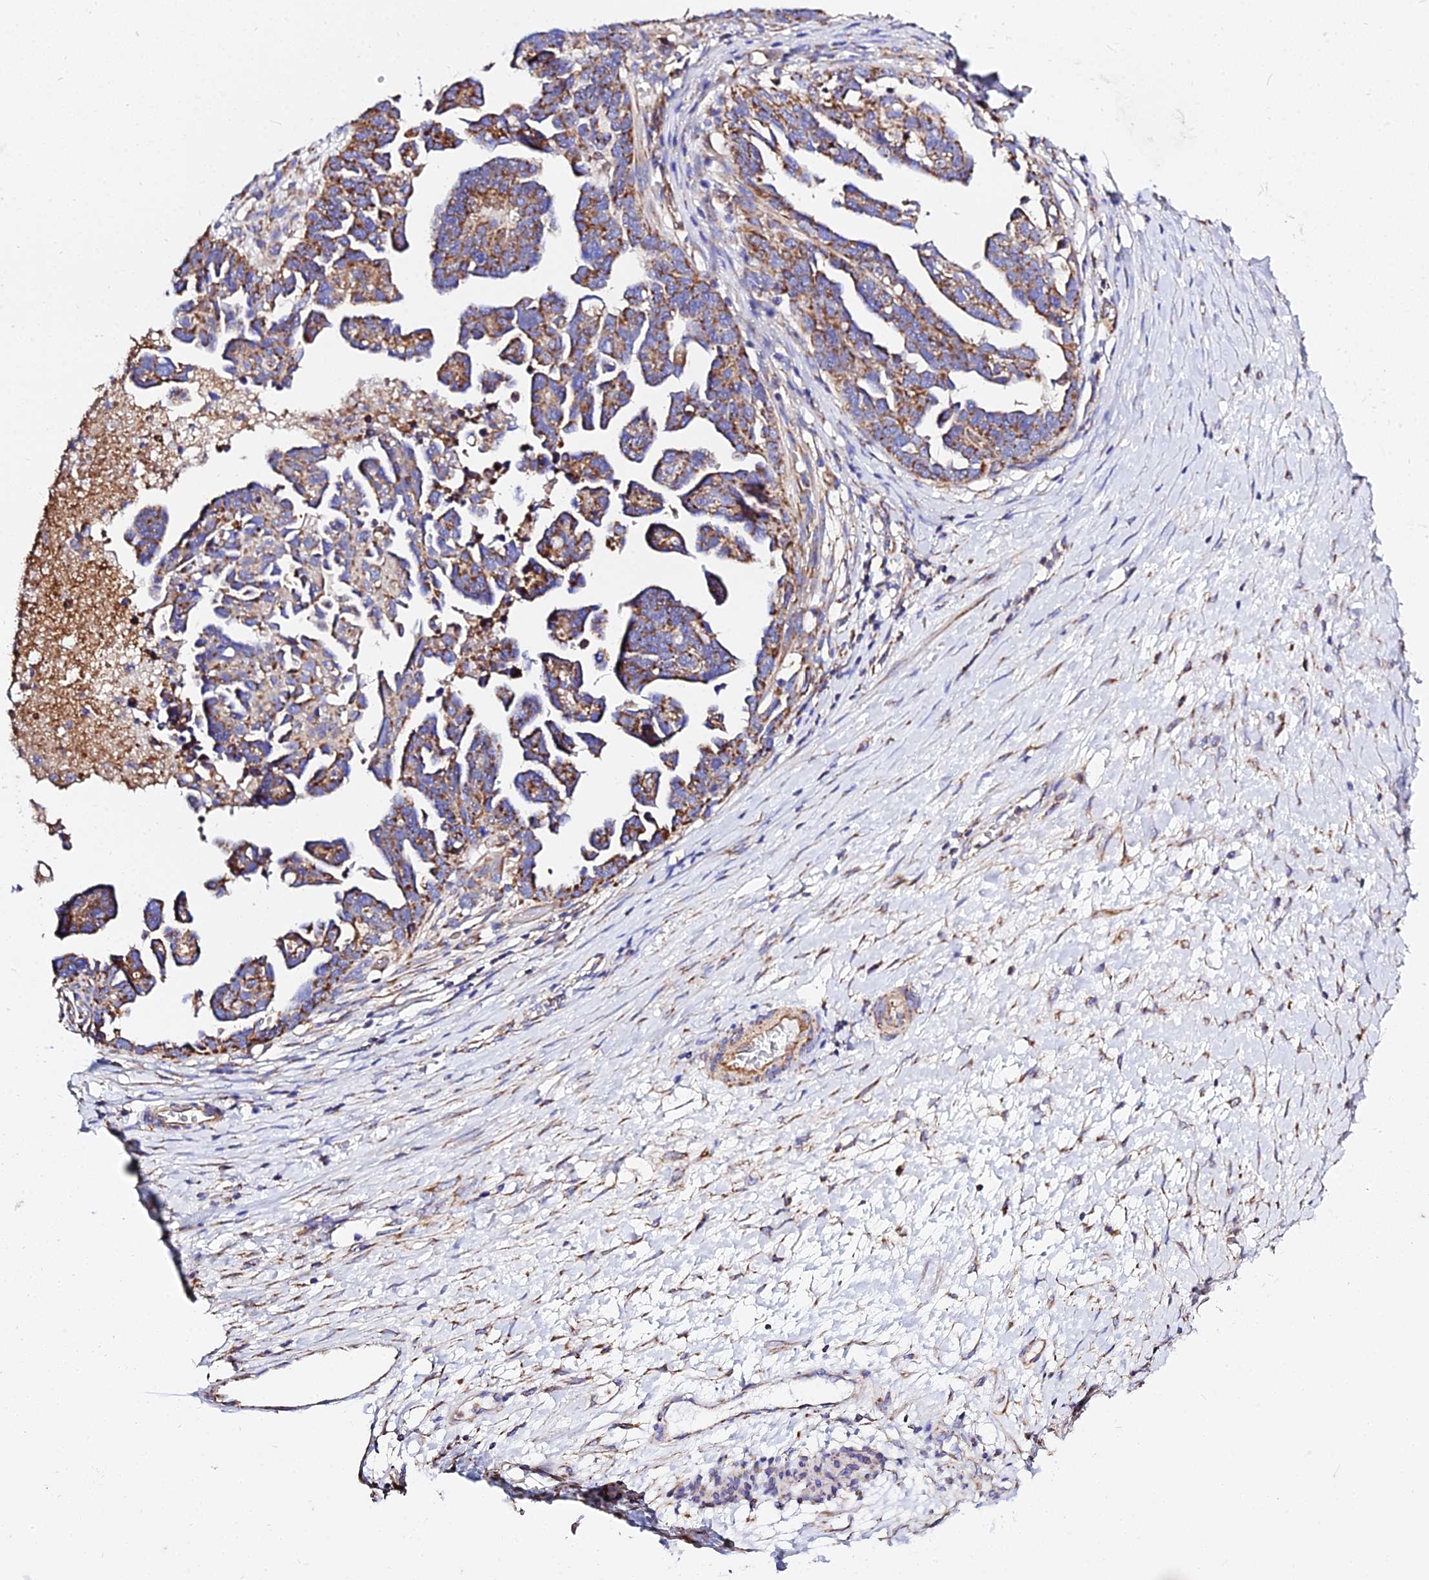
{"staining": {"intensity": "moderate", "quantity": ">75%", "location": "cytoplasmic/membranous"}, "tissue": "ovarian cancer", "cell_type": "Tumor cells", "image_type": "cancer", "snomed": [{"axis": "morphology", "description": "Cystadenocarcinoma, serous, NOS"}, {"axis": "topography", "description": "Ovary"}], "caption": "Protein staining of ovarian serous cystadenocarcinoma tissue shows moderate cytoplasmic/membranous staining in about >75% of tumor cells.", "gene": "ZNF573", "patient": {"sex": "female", "age": 54}}